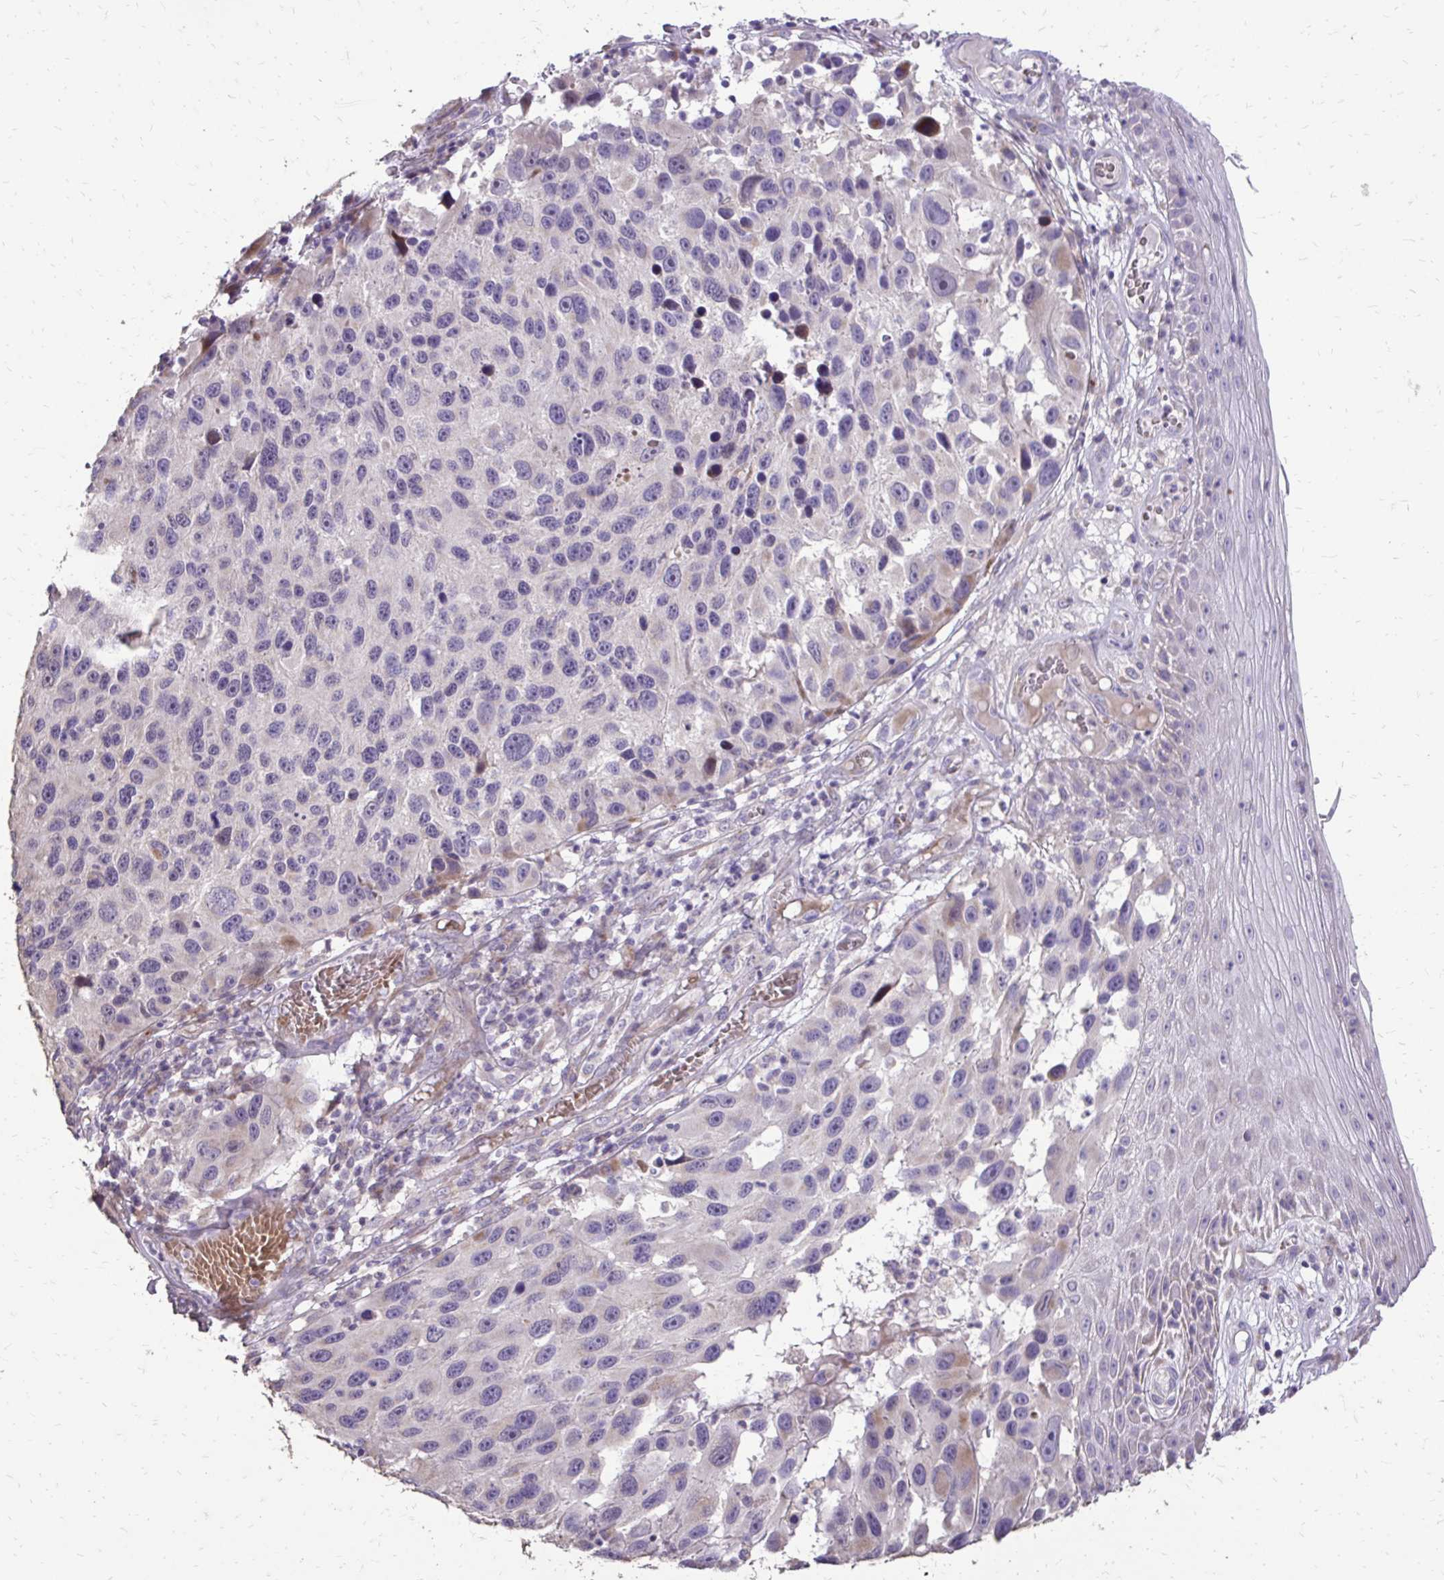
{"staining": {"intensity": "negative", "quantity": "none", "location": "none"}, "tissue": "melanoma", "cell_type": "Tumor cells", "image_type": "cancer", "snomed": [{"axis": "morphology", "description": "Malignant melanoma, NOS"}, {"axis": "topography", "description": "Skin"}], "caption": "High power microscopy photomicrograph of an immunohistochemistry histopathology image of malignant melanoma, revealing no significant positivity in tumor cells. (Immunohistochemistry, brightfield microscopy, high magnification).", "gene": "MYORG", "patient": {"sex": "male", "age": 53}}